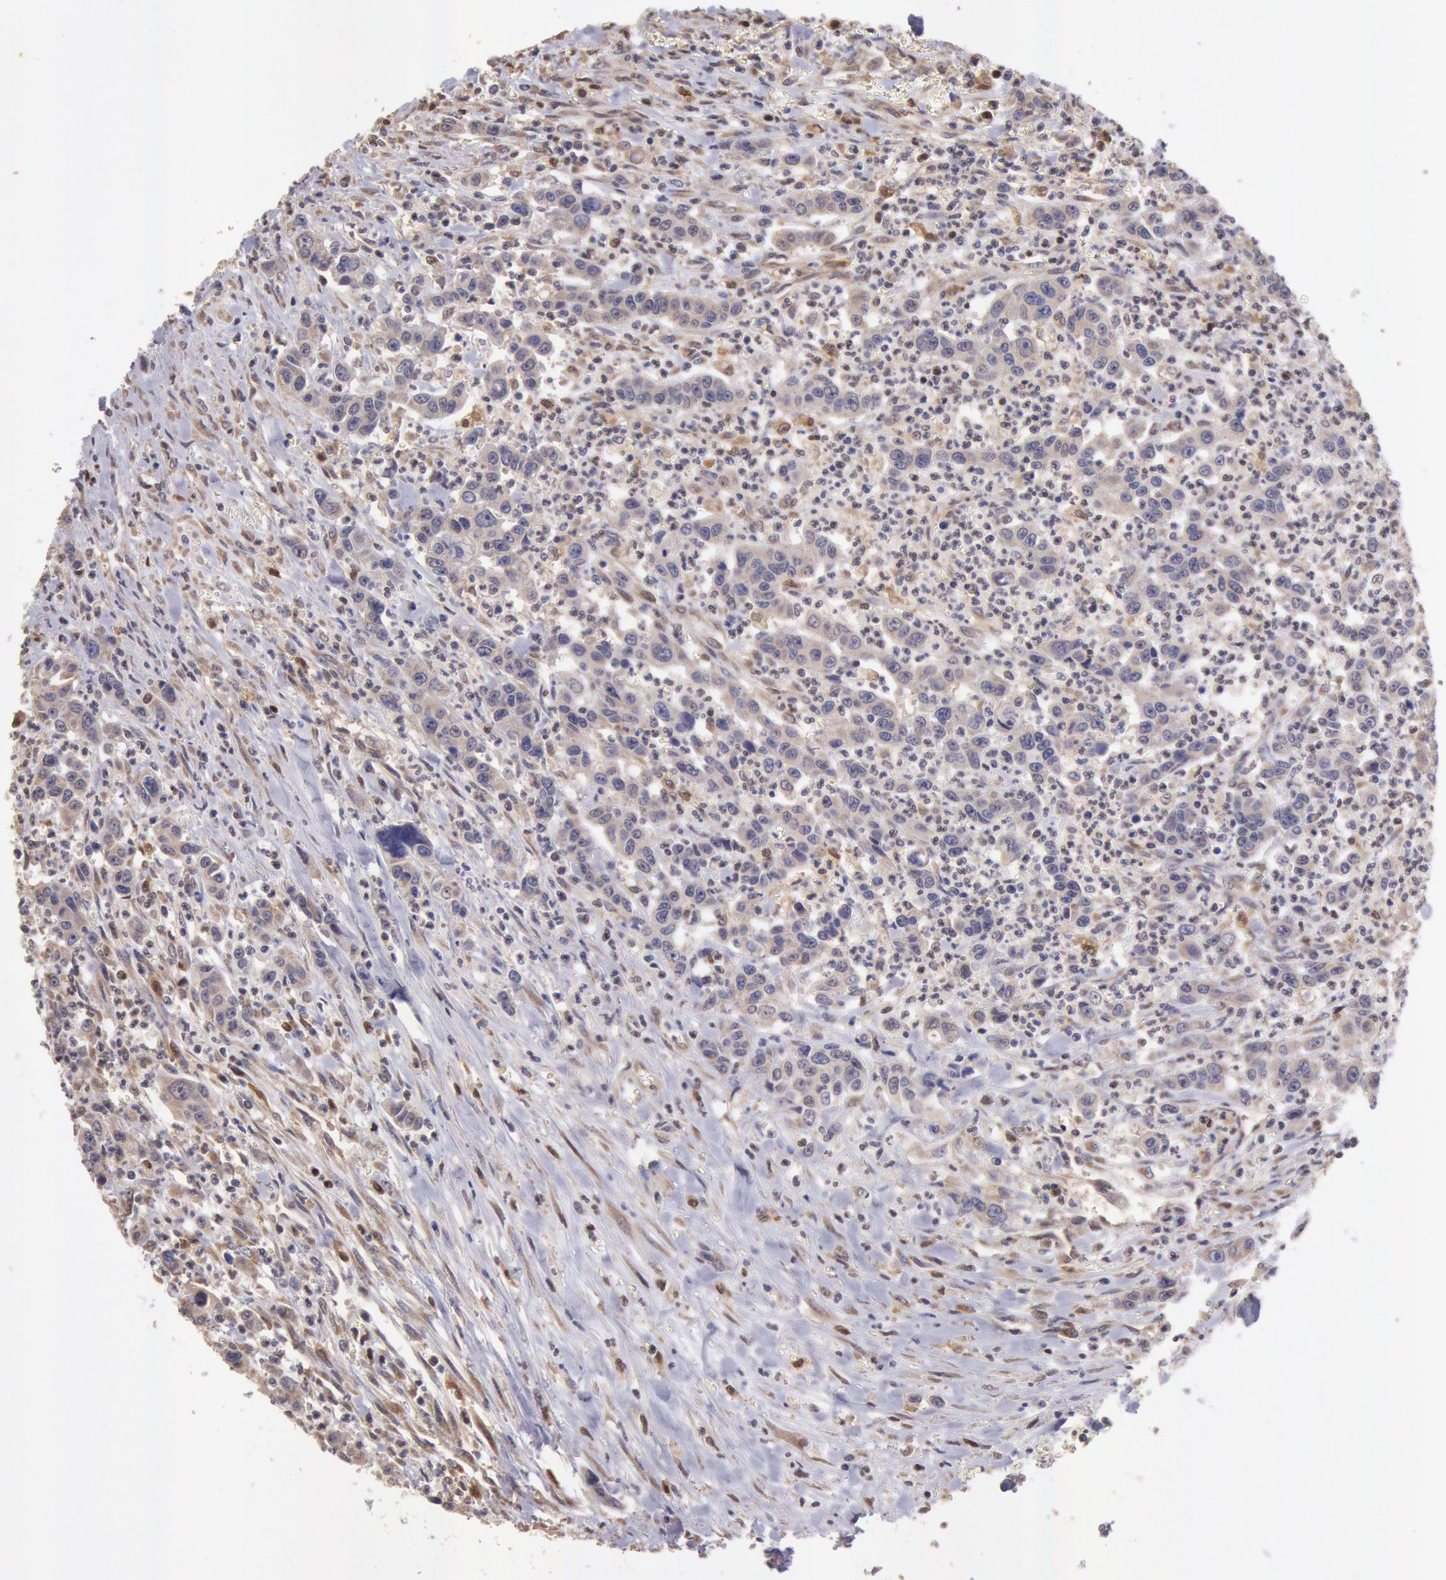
{"staining": {"intensity": "weak", "quantity": "25%-75%", "location": "cytoplasmic/membranous"}, "tissue": "urothelial cancer", "cell_type": "Tumor cells", "image_type": "cancer", "snomed": [{"axis": "morphology", "description": "Urothelial carcinoma, High grade"}, {"axis": "topography", "description": "Urinary bladder"}], "caption": "The micrograph exhibits staining of urothelial cancer, revealing weak cytoplasmic/membranous protein positivity (brown color) within tumor cells. (Brightfield microscopy of DAB IHC at high magnification).", "gene": "COMT", "patient": {"sex": "male", "age": 86}}